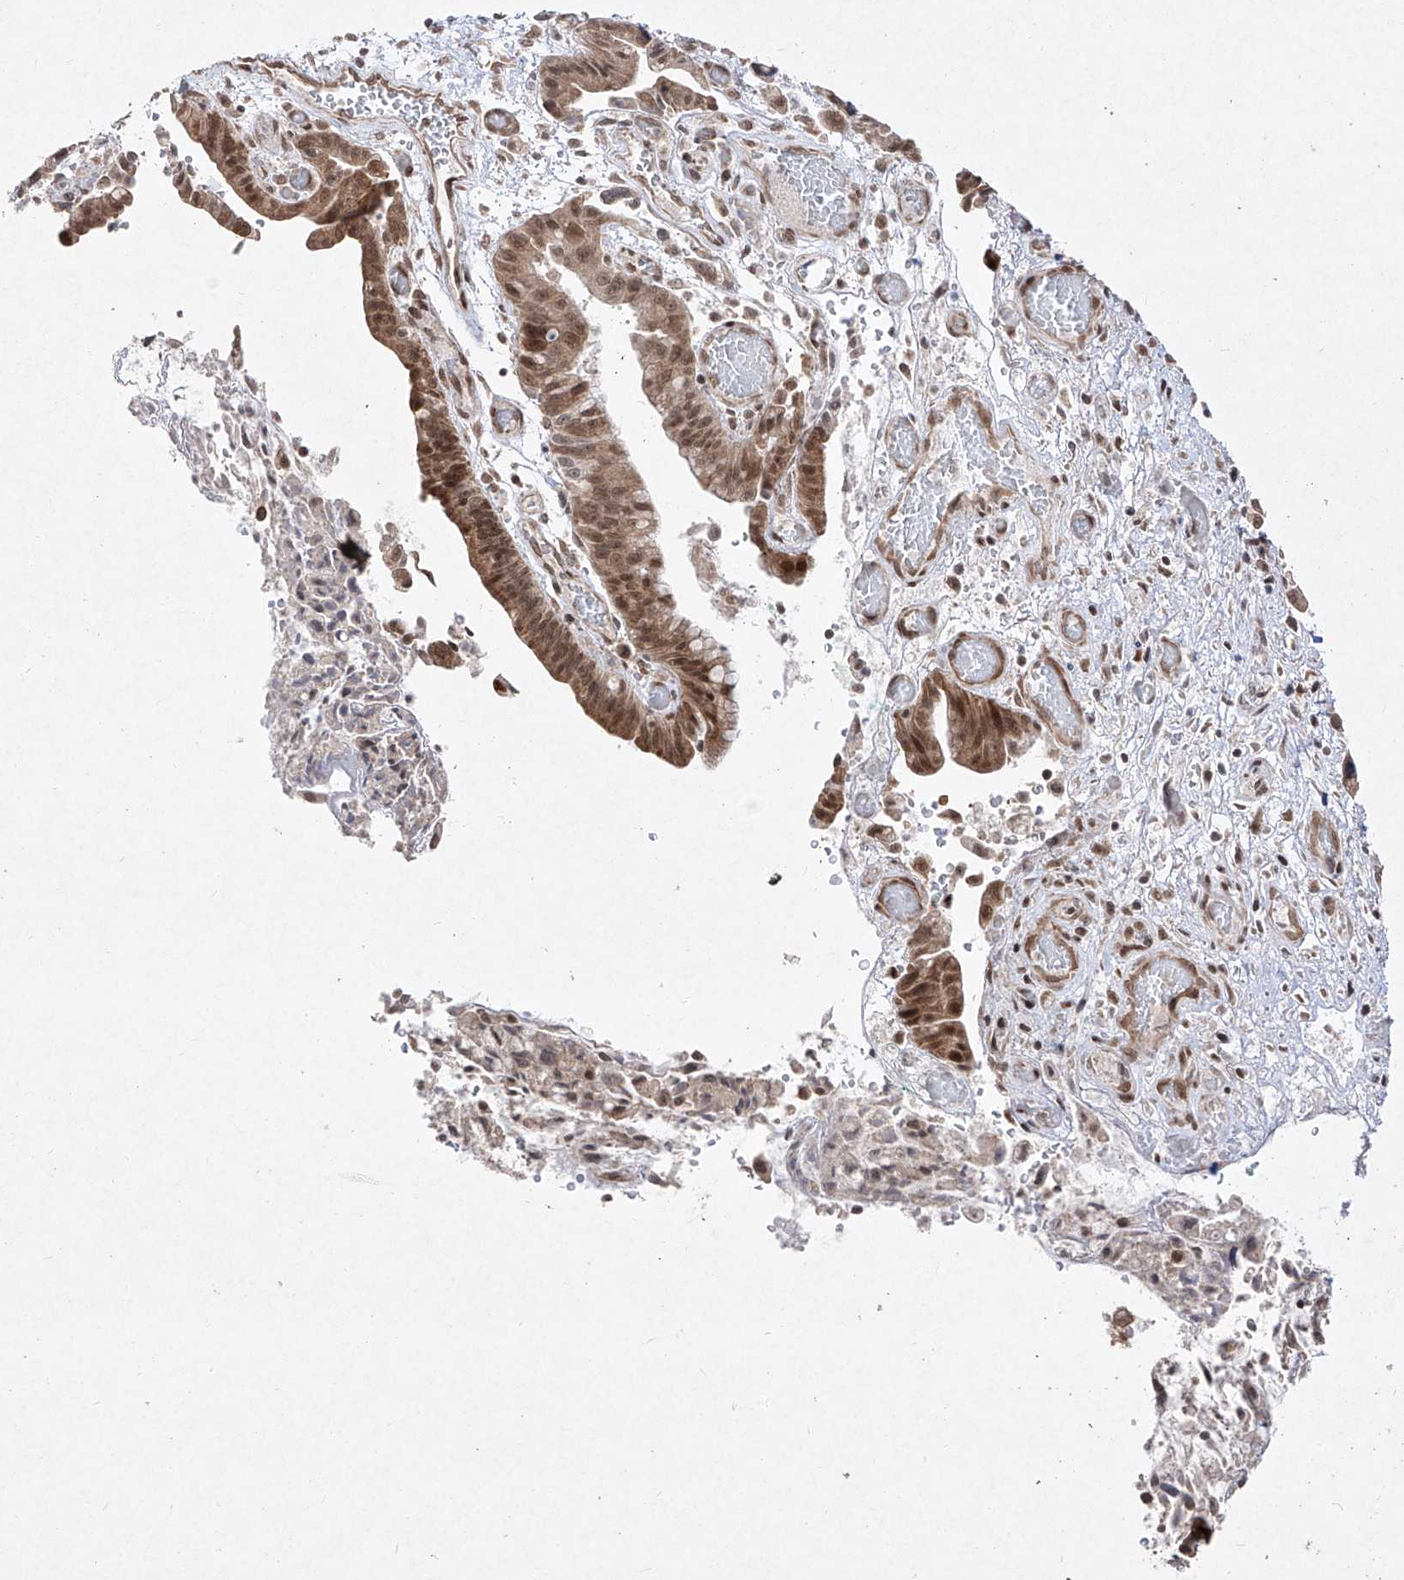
{"staining": {"intensity": "moderate", "quantity": ">75%", "location": "cytoplasmic/membranous,nuclear"}, "tissue": "liver cancer", "cell_type": "Tumor cells", "image_type": "cancer", "snomed": [{"axis": "morphology", "description": "Cholangiocarcinoma"}, {"axis": "topography", "description": "Liver"}], "caption": "DAB (3,3'-diaminobenzidine) immunohistochemical staining of liver cholangiocarcinoma reveals moderate cytoplasmic/membranous and nuclear protein expression in about >75% of tumor cells.", "gene": "SNRNP27", "patient": {"sex": "female", "age": 54}}